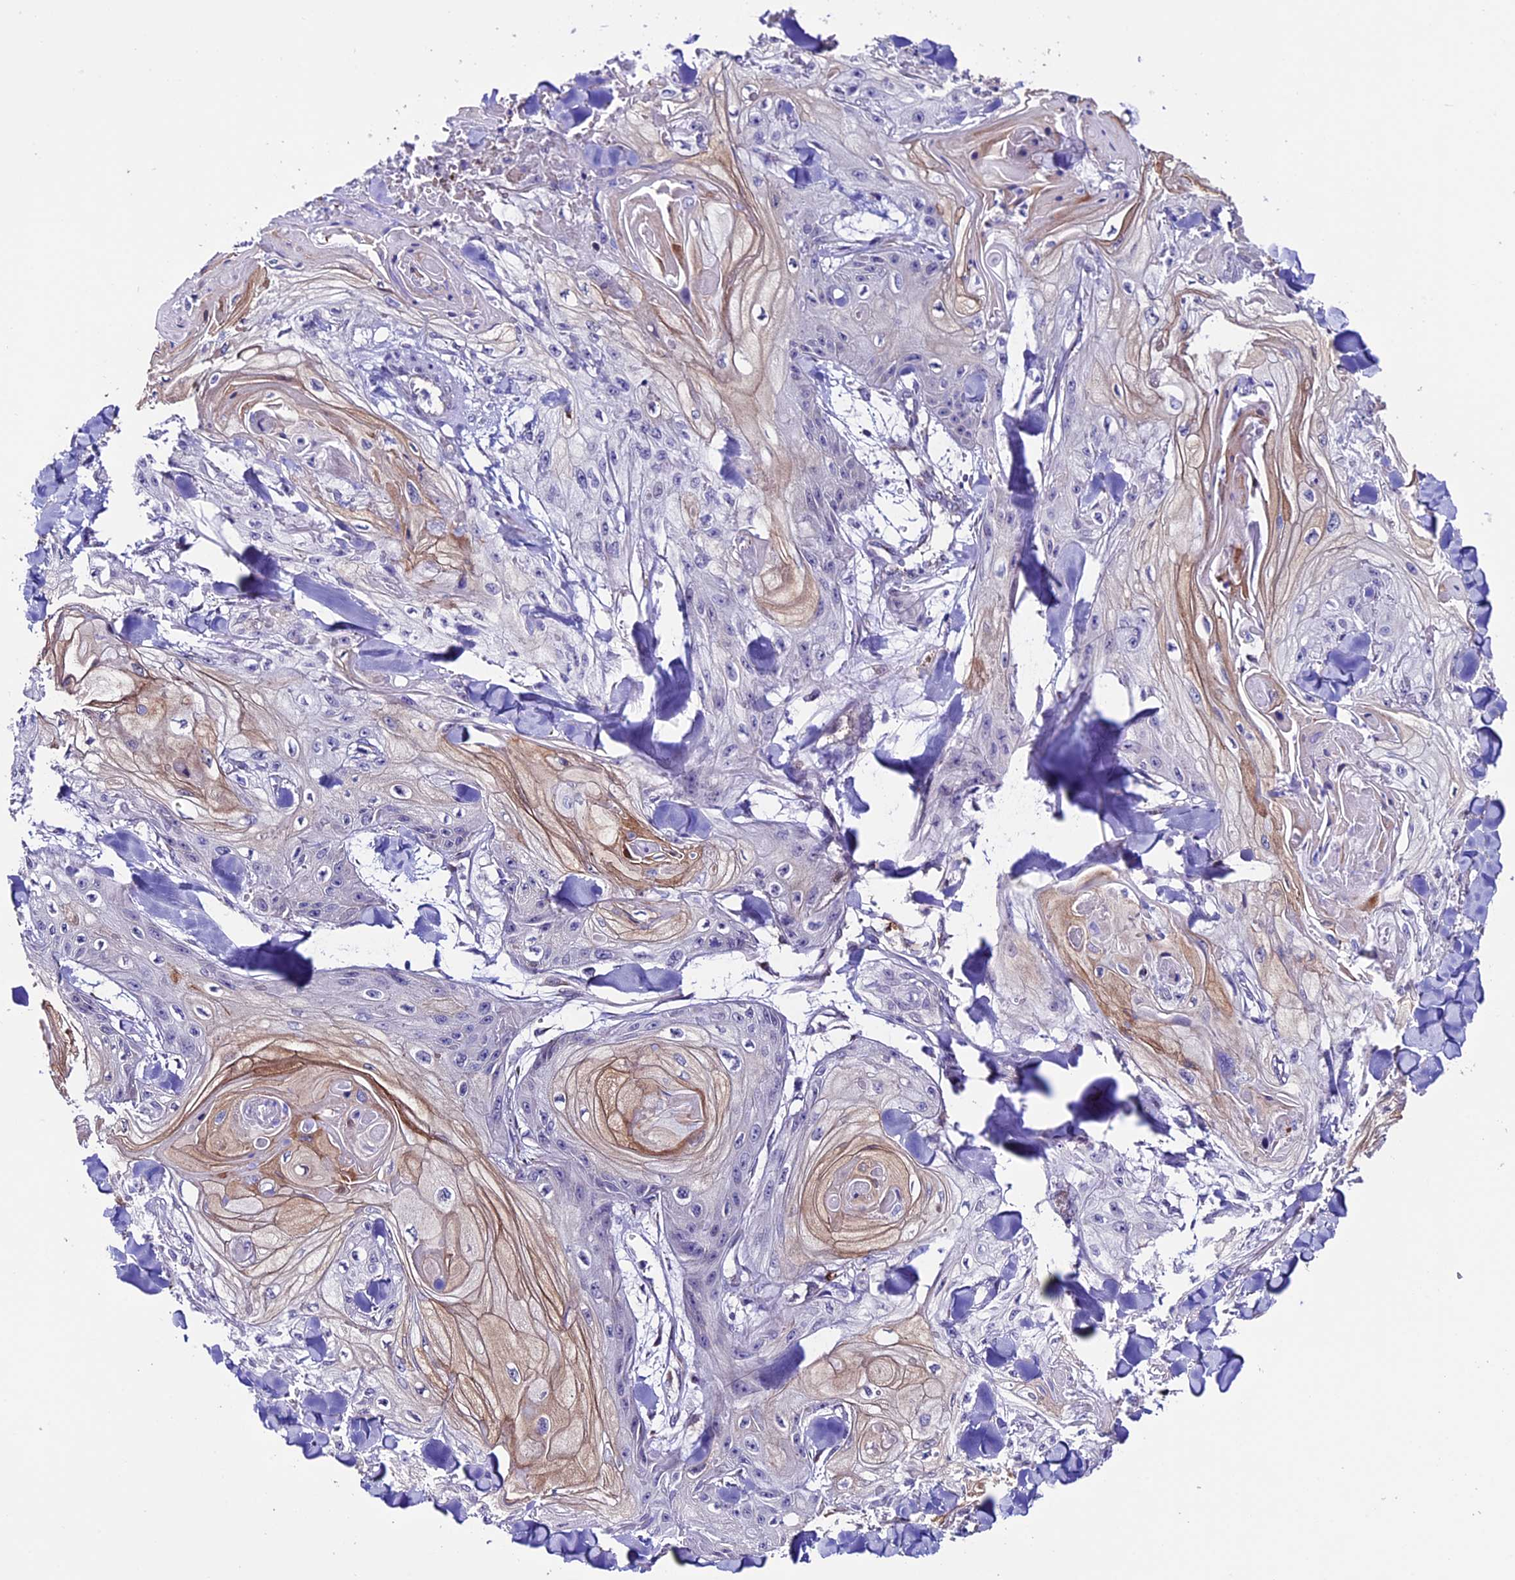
{"staining": {"intensity": "moderate", "quantity": "<25%", "location": "cytoplasmic/membranous"}, "tissue": "skin cancer", "cell_type": "Tumor cells", "image_type": "cancer", "snomed": [{"axis": "morphology", "description": "Squamous cell carcinoma, NOS"}, {"axis": "topography", "description": "Skin"}], "caption": "Human skin cancer (squamous cell carcinoma) stained for a protein (brown) exhibits moderate cytoplasmic/membranous positive expression in about <25% of tumor cells.", "gene": "TMEM171", "patient": {"sex": "male", "age": 74}}